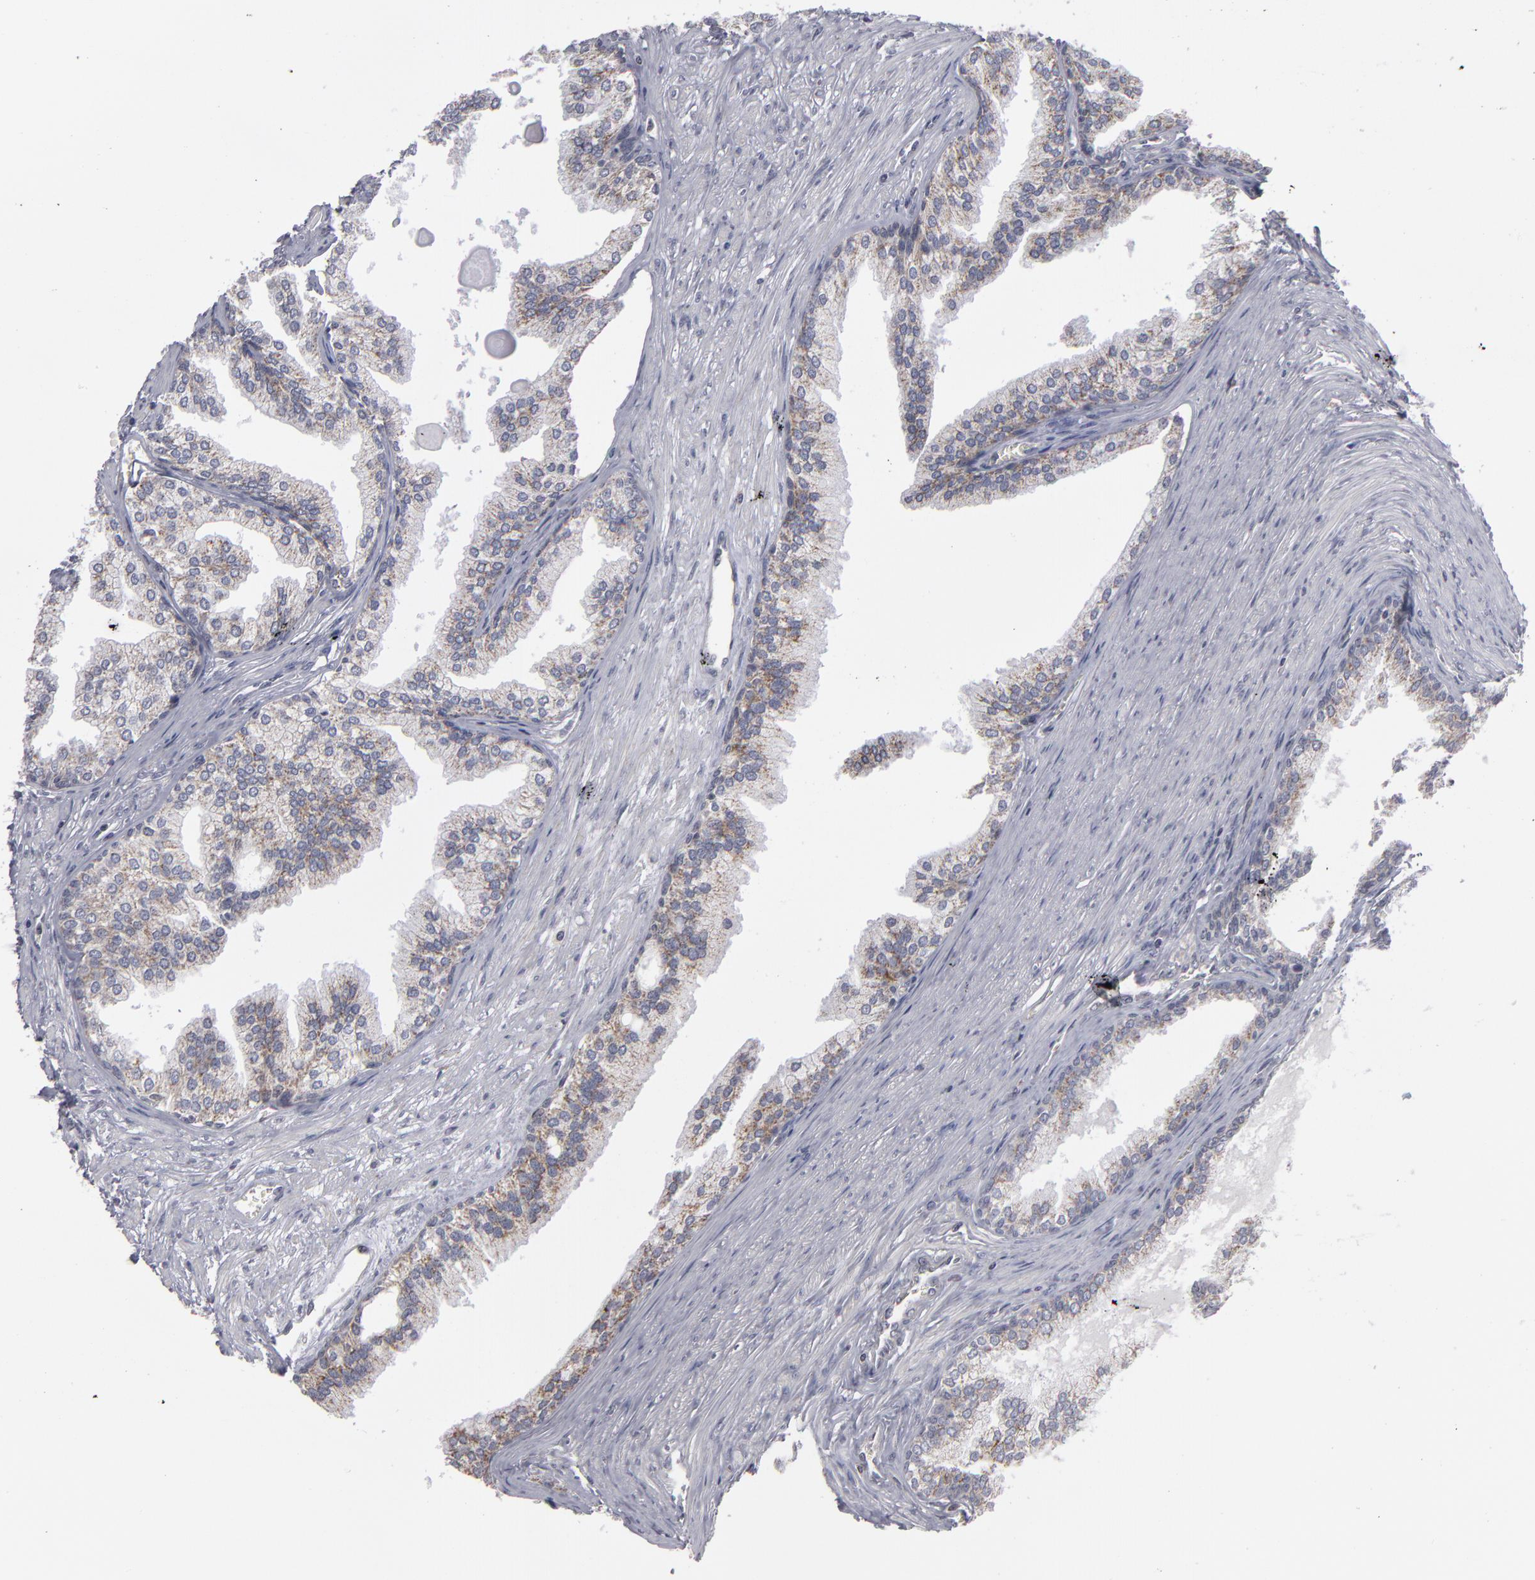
{"staining": {"intensity": "weak", "quantity": "25%-75%", "location": "cytoplasmic/membranous"}, "tissue": "prostate", "cell_type": "Glandular cells", "image_type": "normal", "snomed": [{"axis": "morphology", "description": "Normal tissue, NOS"}, {"axis": "topography", "description": "Prostate"}], "caption": "IHC of unremarkable prostate exhibits low levels of weak cytoplasmic/membranous staining in approximately 25%-75% of glandular cells. (brown staining indicates protein expression, while blue staining denotes nuclei).", "gene": "ODF2", "patient": {"sex": "male", "age": 68}}